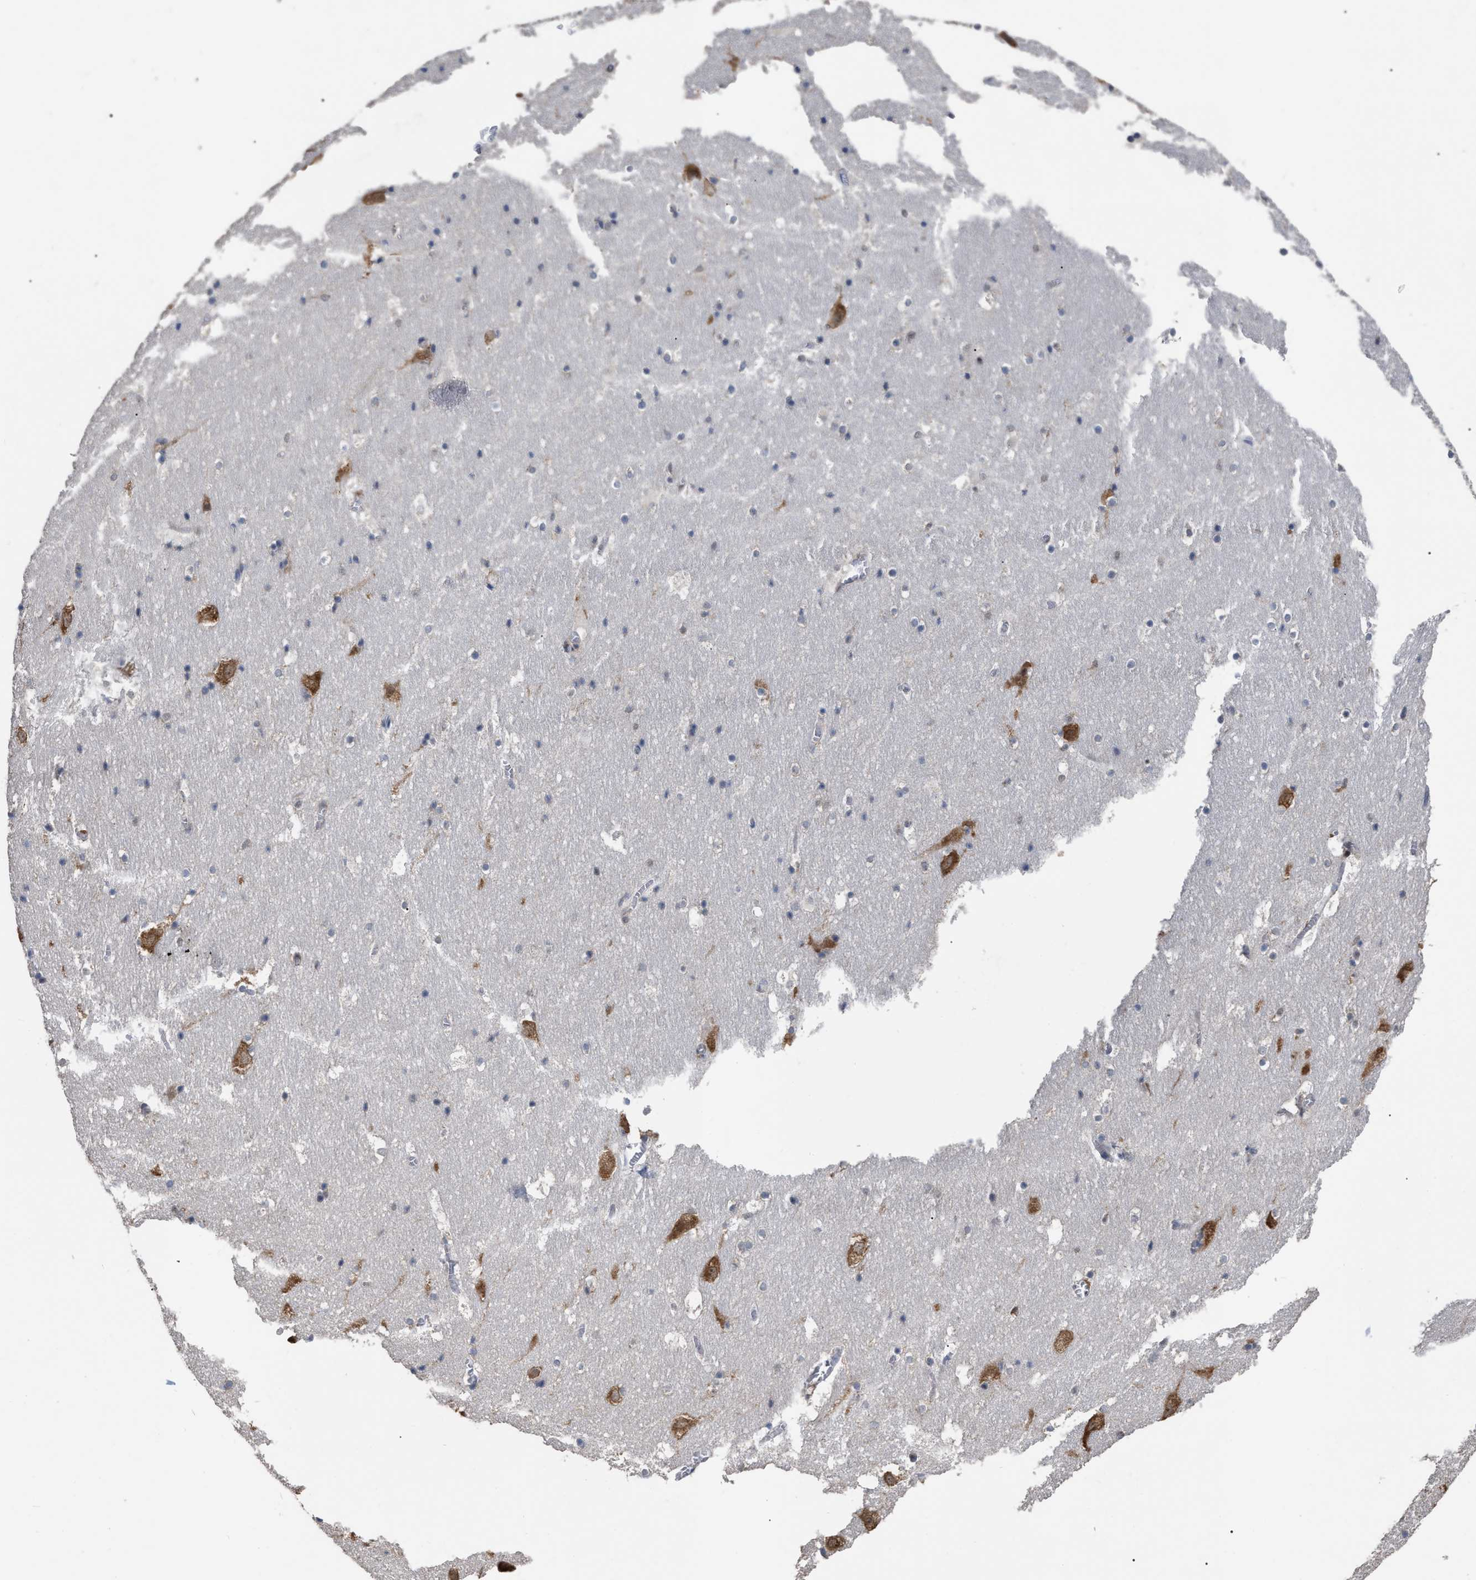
{"staining": {"intensity": "negative", "quantity": "none", "location": "none"}, "tissue": "hippocampus", "cell_type": "Glial cells", "image_type": "normal", "snomed": [{"axis": "morphology", "description": "Normal tissue, NOS"}, {"axis": "topography", "description": "Hippocampus"}], "caption": "DAB (3,3'-diaminobenzidine) immunohistochemical staining of normal hippocampus exhibits no significant expression in glial cells. (DAB (3,3'-diaminobenzidine) immunohistochemistry, high magnification).", "gene": "UPF1", "patient": {"sex": "male", "age": 45}}